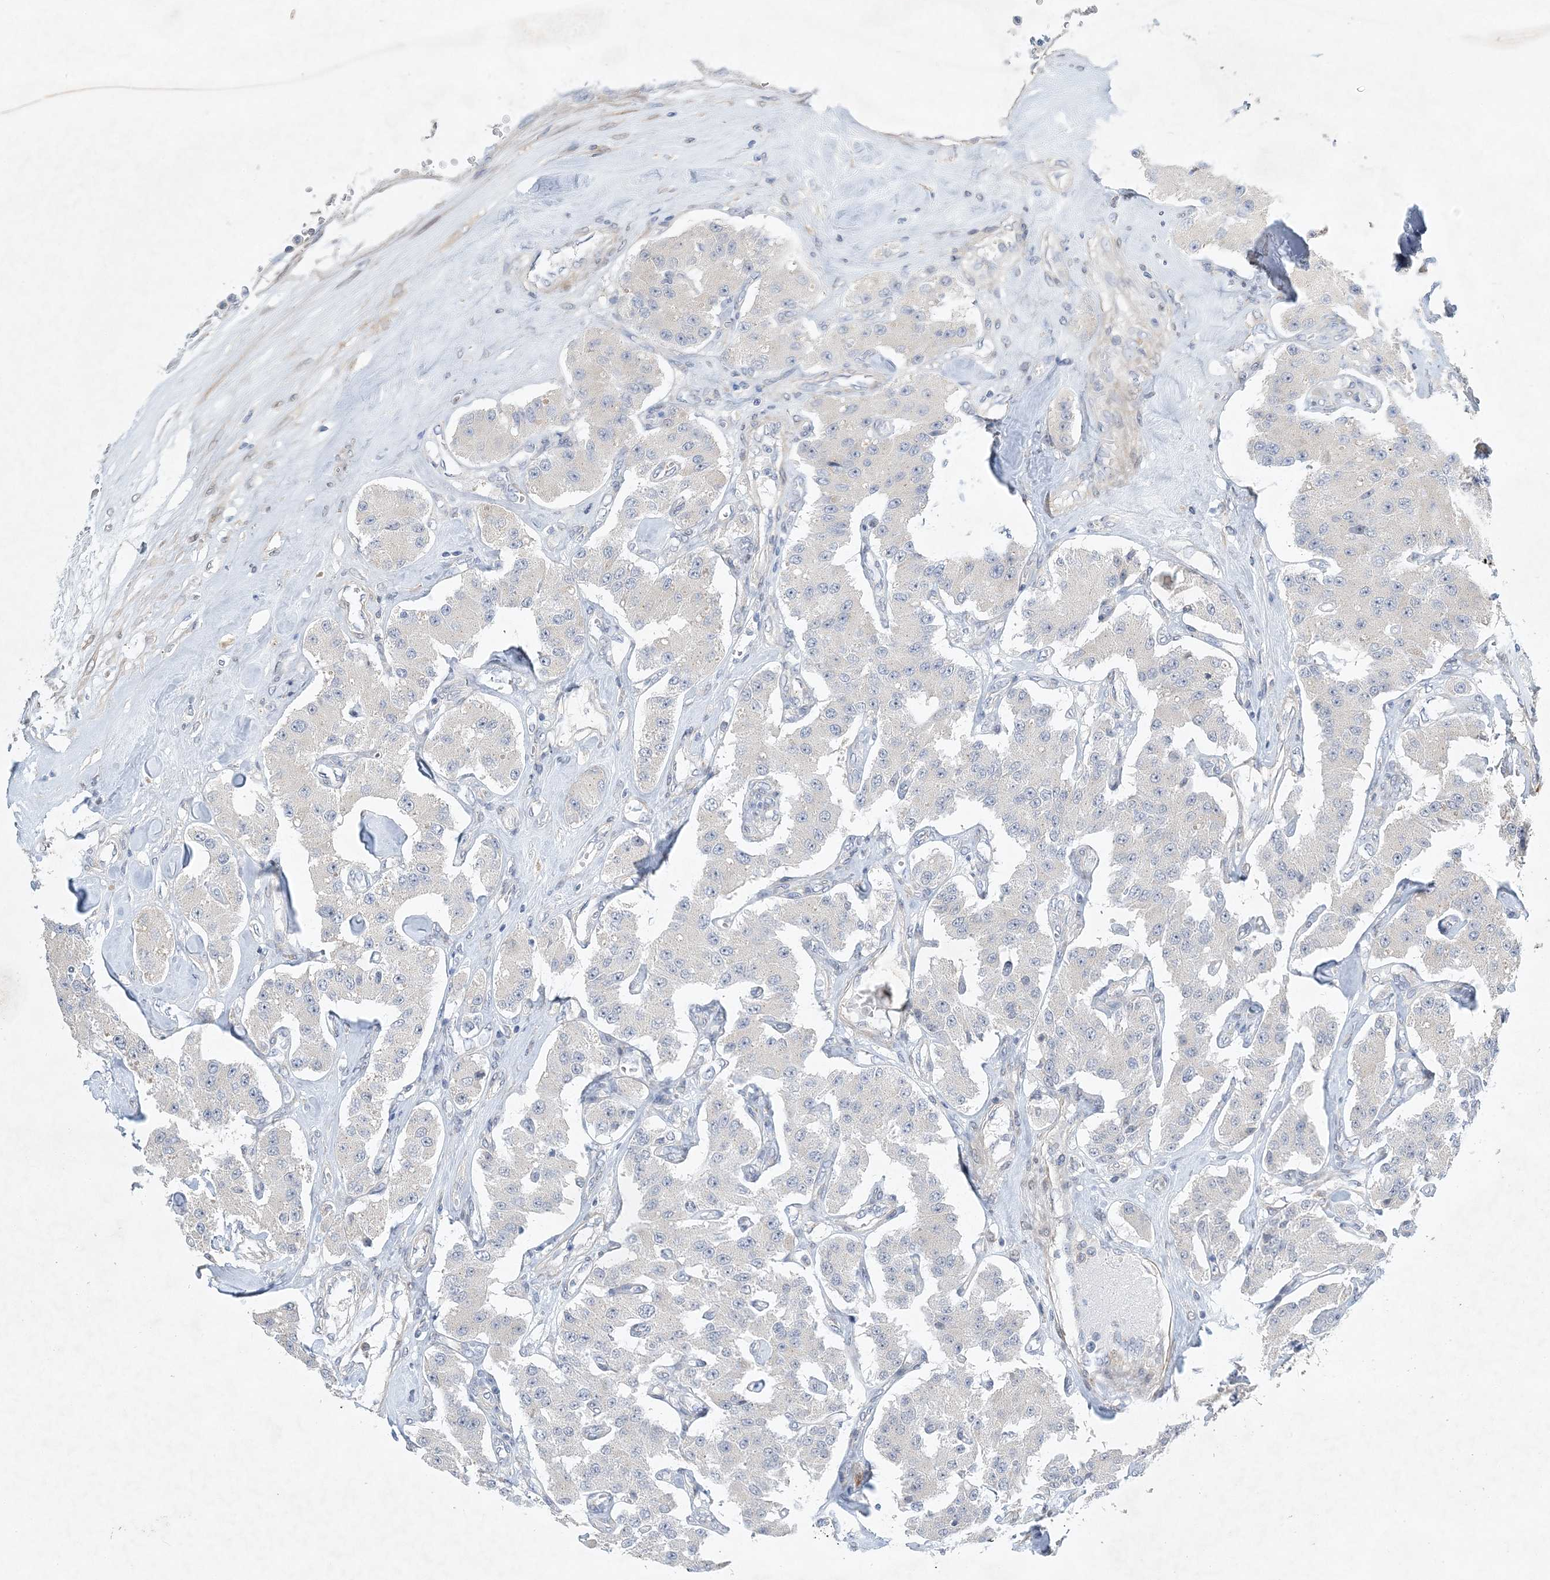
{"staining": {"intensity": "negative", "quantity": "none", "location": "none"}, "tissue": "carcinoid", "cell_type": "Tumor cells", "image_type": "cancer", "snomed": [{"axis": "morphology", "description": "Carcinoid, malignant, NOS"}, {"axis": "topography", "description": "Pancreas"}], "caption": "DAB (3,3'-diaminobenzidine) immunohistochemical staining of carcinoid demonstrates no significant staining in tumor cells. (DAB (3,3'-diaminobenzidine) immunohistochemistry (IHC), high magnification).", "gene": "ANKRD35", "patient": {"sex": "male", "age": 41}}